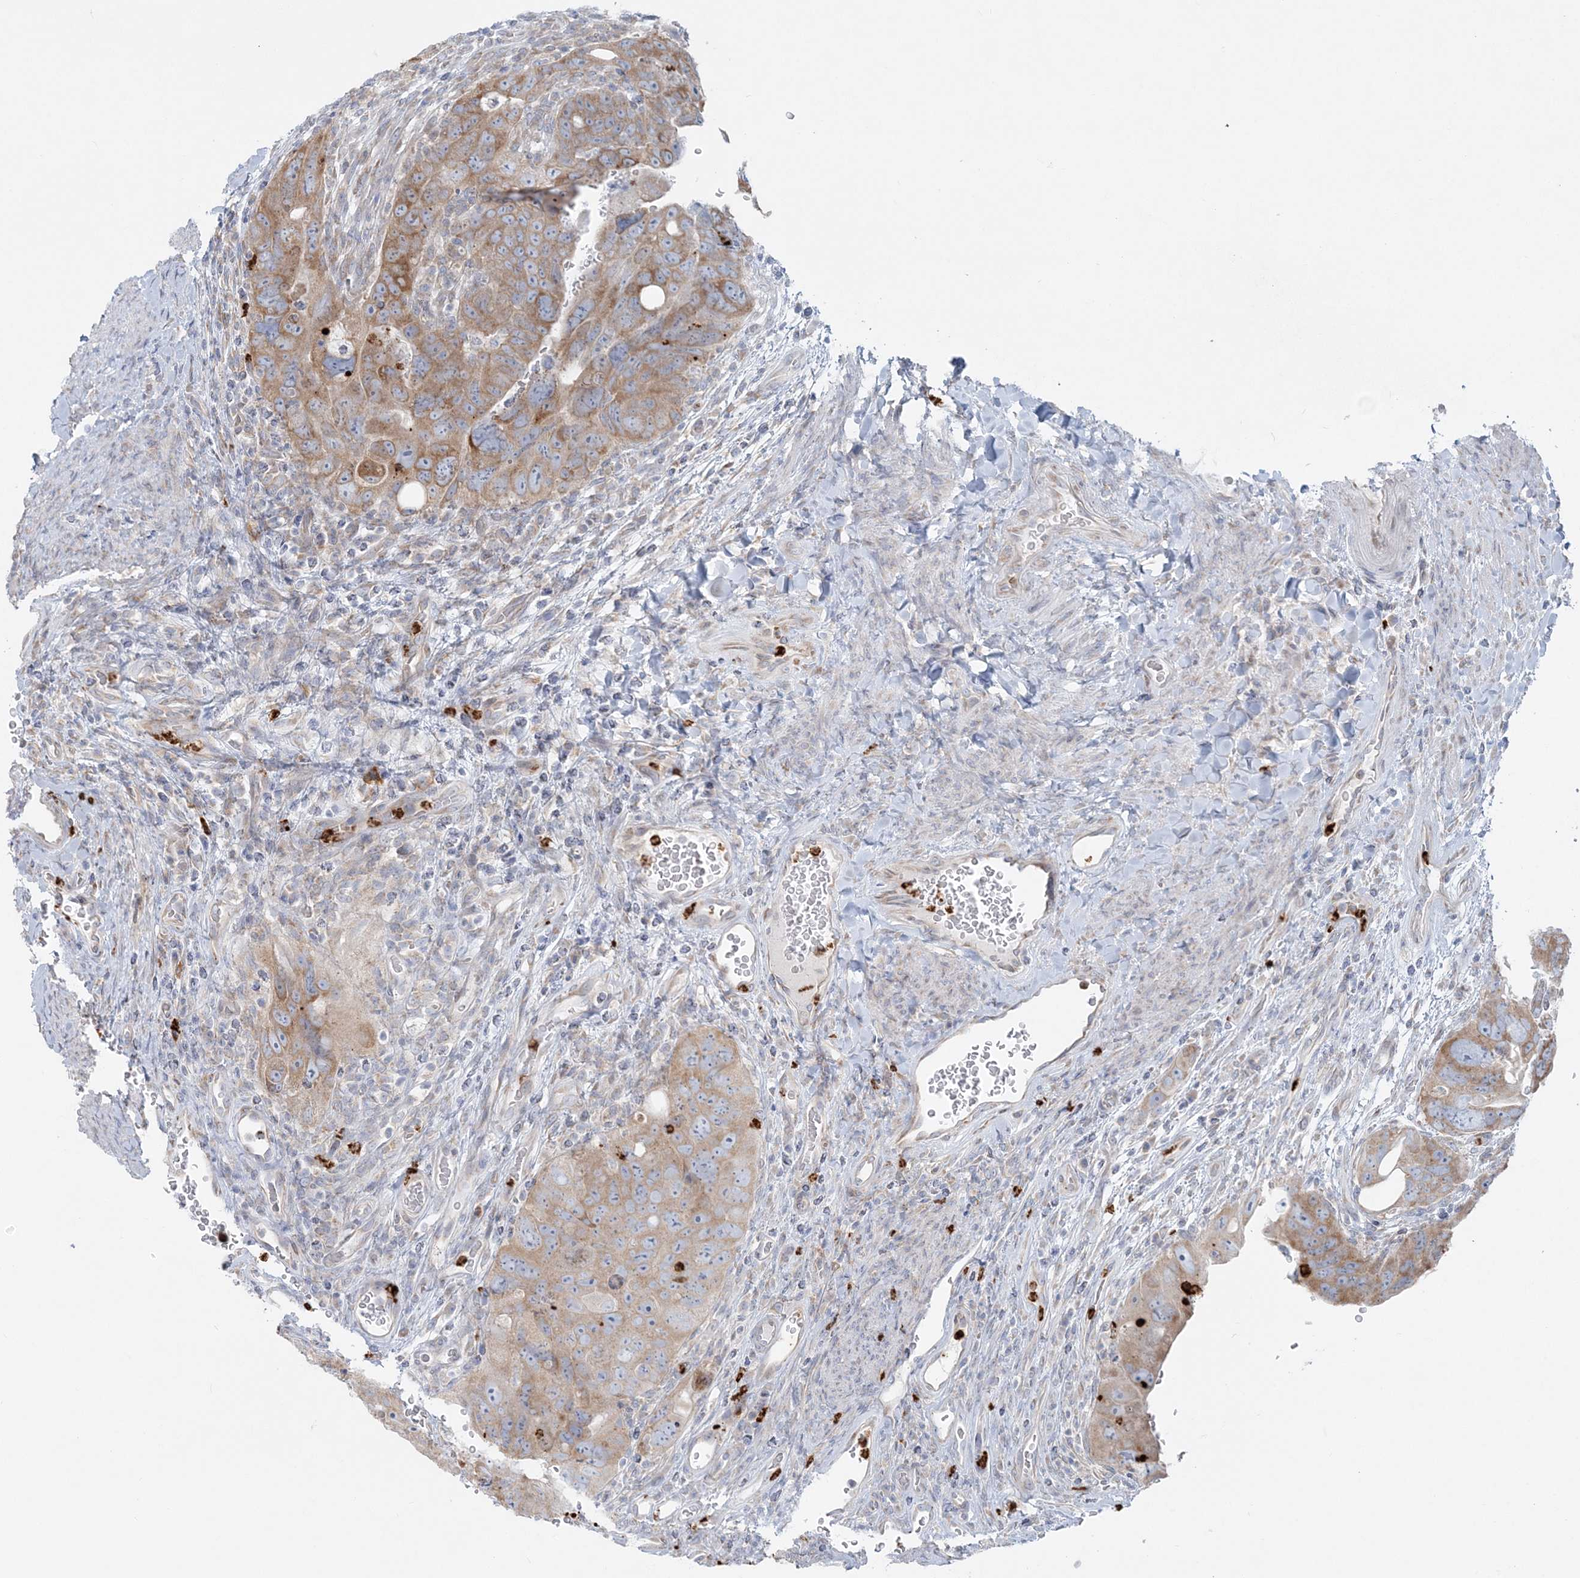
{"staining": {"intensity": "moderate", "quantity": ">75%", "location": "cytoplasmic/membranous"}, "tissue": "colorectal cancer", "cell_type": "Tumor cells", "image_type": "cancer", "snomed": [{"axis": "morphology", "description": "Adenocarcinoma, NOS"}, {"axis": "topography", "description": "Rectum"}], "caption": "A micrograph of human adenocarcinoma (colorectal) stained for a protein shows moderate cytoplasmic/membranous brown staining in tumor cells. The staining is performed using DAB brown chromogen to label protein expression. The nuclei are counter-stained blue using hematoxylin.", "gene": "CCNJ", "patient": {"sex": "male", "age": 59}}